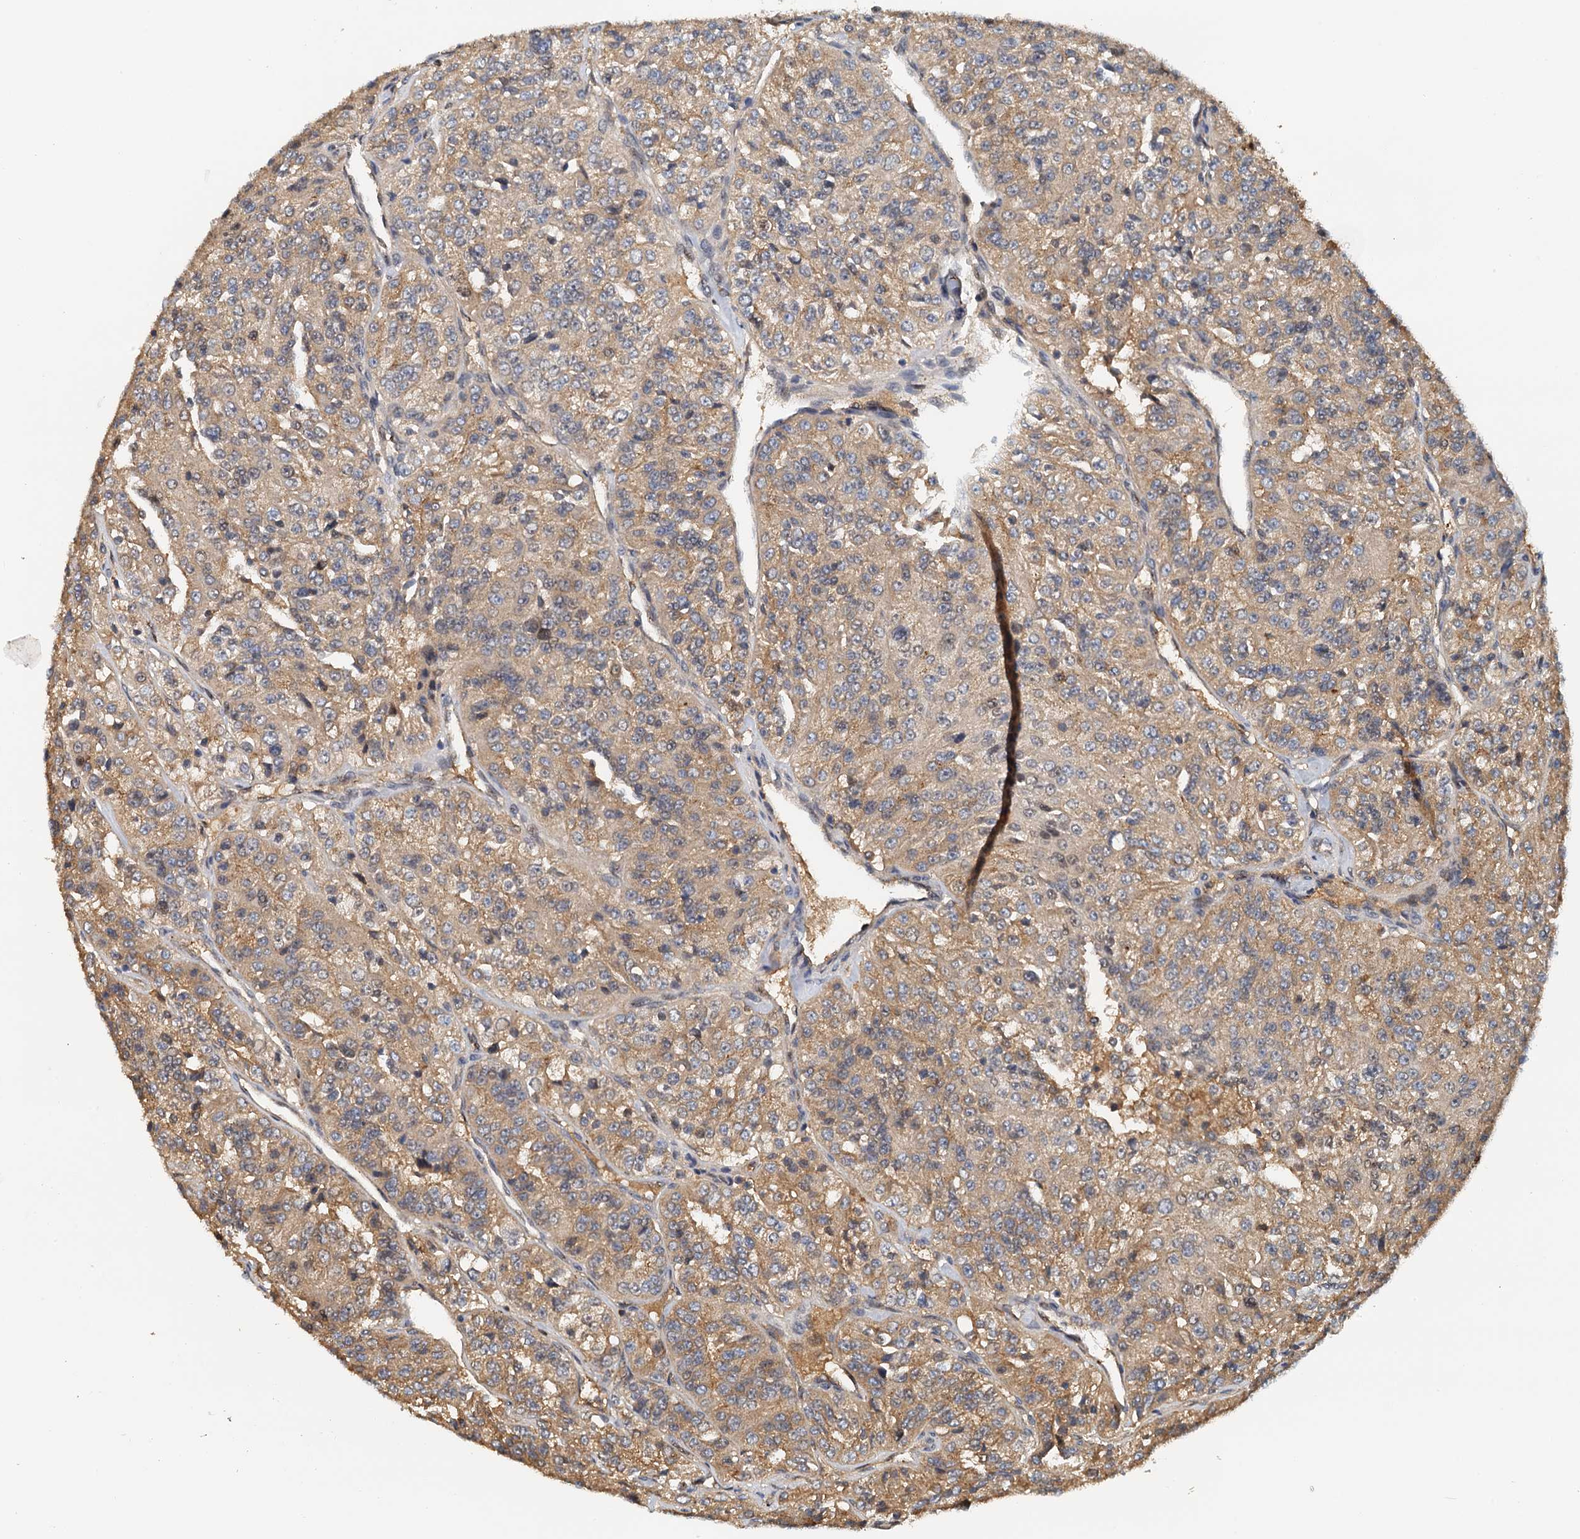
{"staining": {"intensity": "moderate", "quantity": ">75%", "location": "cytoplasmic/membranous"}, "tissue": "renal cancer", "cell_type": "Tumor cells", "image_type": "cancer", "snomed": [{"axis": "morphology", "description": "Adenocarcinoma, NOS"}, {"axis": "topography", "description": "Kidney"}], "caption": "Immunohistochemical staining of human renal cancer displays medium levels of moderate cytoplasmic/membranous positivity in approximately >75% of tumor cells.", "gene": "UBL7", "patient": {"sex": "female", "age": 63}}